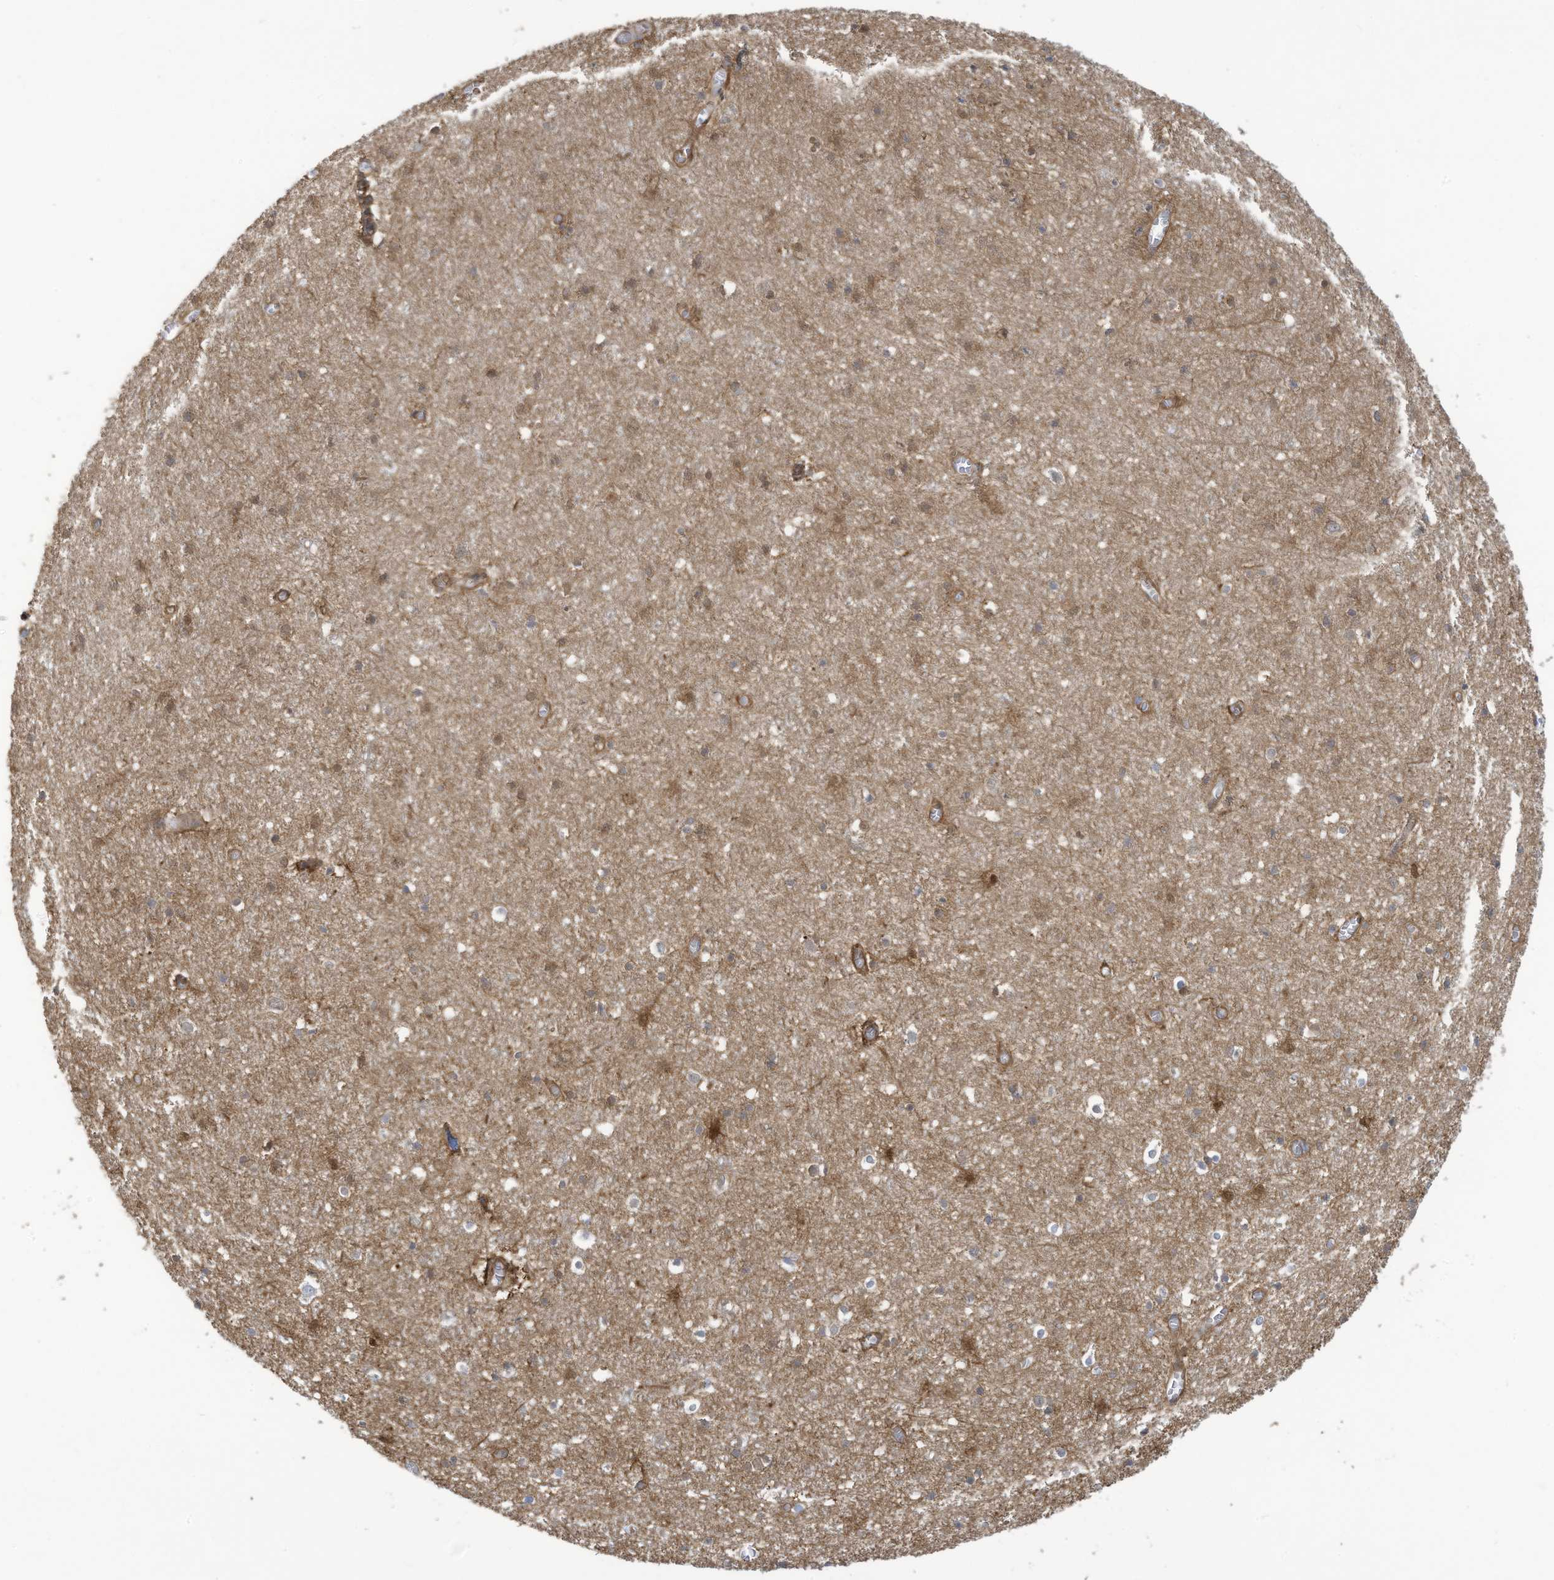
{"staining": {"intensity": "moderate", "quantity": ">75%", "location": "cytoplasmic/membranous"}, "tissue": "cerebral cortex", "cell_type": "Endothelial cells", "image_type": "normal", "snomed": [{"axis": "morphology", "description": "Normal tissue, NOS"}, {"axis": "topography", "description": "Cerebral cortex"}], "caption": "Protein expression analysis of benign human cerebral cortex reveals moderate cytoplasmic/membranous positivity in approximately >75% of endothelial cells.", "gene": "ADI1", "patient": {"sex": "female", "age": 64}}